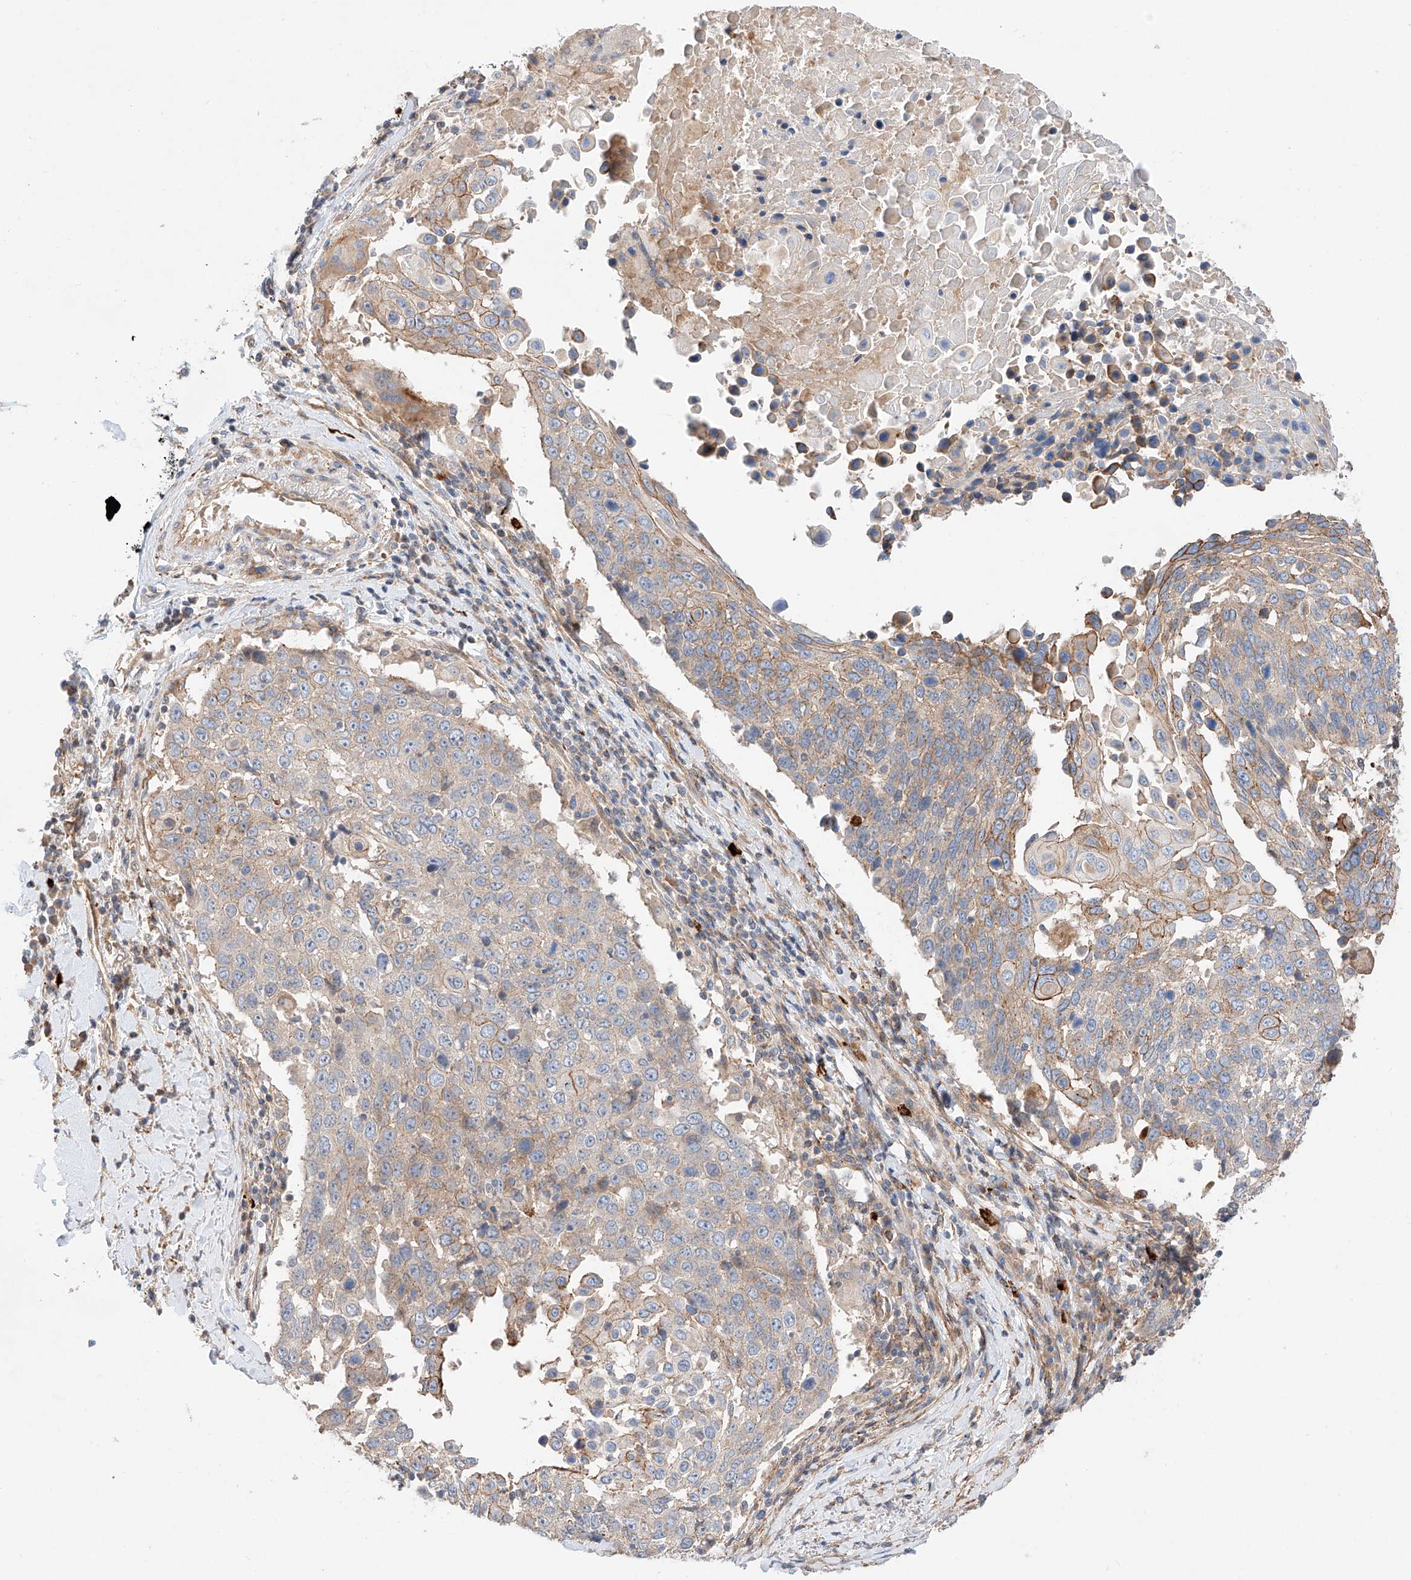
{"staining": {"intensity": "moderate", "quantity": "<25%", "location": "cytoplasmic/membranous"}, "tissue": "lung cancer", "cell_type": "Tumor cells", "image_type": "cancer", "snomed": [{"axis": "morphology", "description": "Squamous cell carcinoma, NOS"}, {"axis": "topography", "description": "Lung"}], "caption": "A brown stain labels moderate cytoplasmic/membranous positivity of a protein in human squamous cell carcinoma (lung) tumor cells. (Brightfield microscopy of DAB IHC at high magnification).", "gene": "MINDY4", "patient": {"sex": "male", "age": 66}}